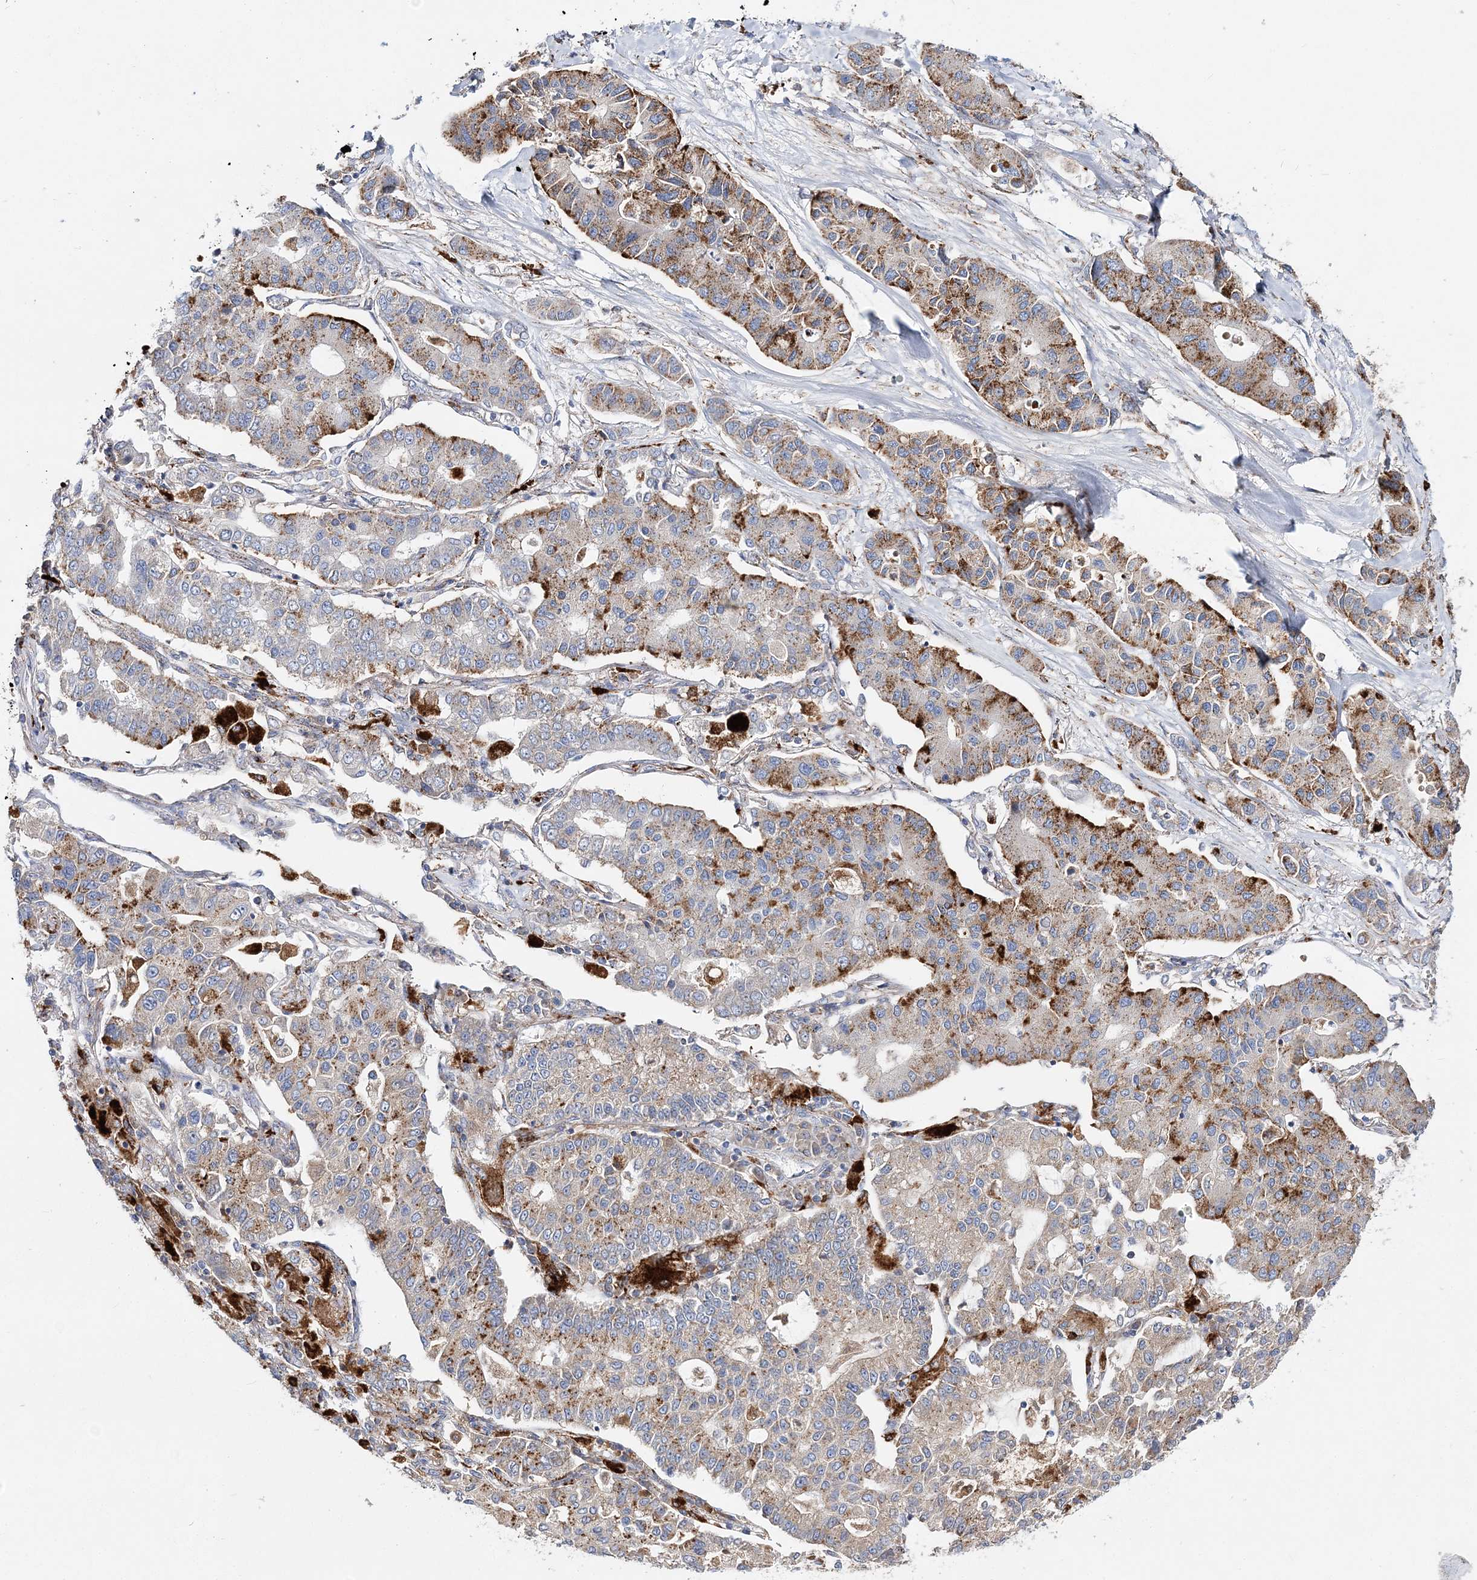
{"staining": {"intensity": "moderate", "quantity": ">75%", "location": "cytoplasmic/membranous"}, "tissue": "lung cancer", "cell_type": "Tumor cells", "image_type": "cancer", "snomed": [{"axis": "morphology", "description": "Adenocarcinoma, NOS"}, {"axis": "topography", "description": "Lung"}], "caption": "Brown immunohistochemical staining in adenocarcinoma (lung) demonstrates moderate cytoplasmic/membranous positivity in about >75% of tumor cells.", "gene": "C3orf38", "patient": {"sex": "male", "age": 49}}